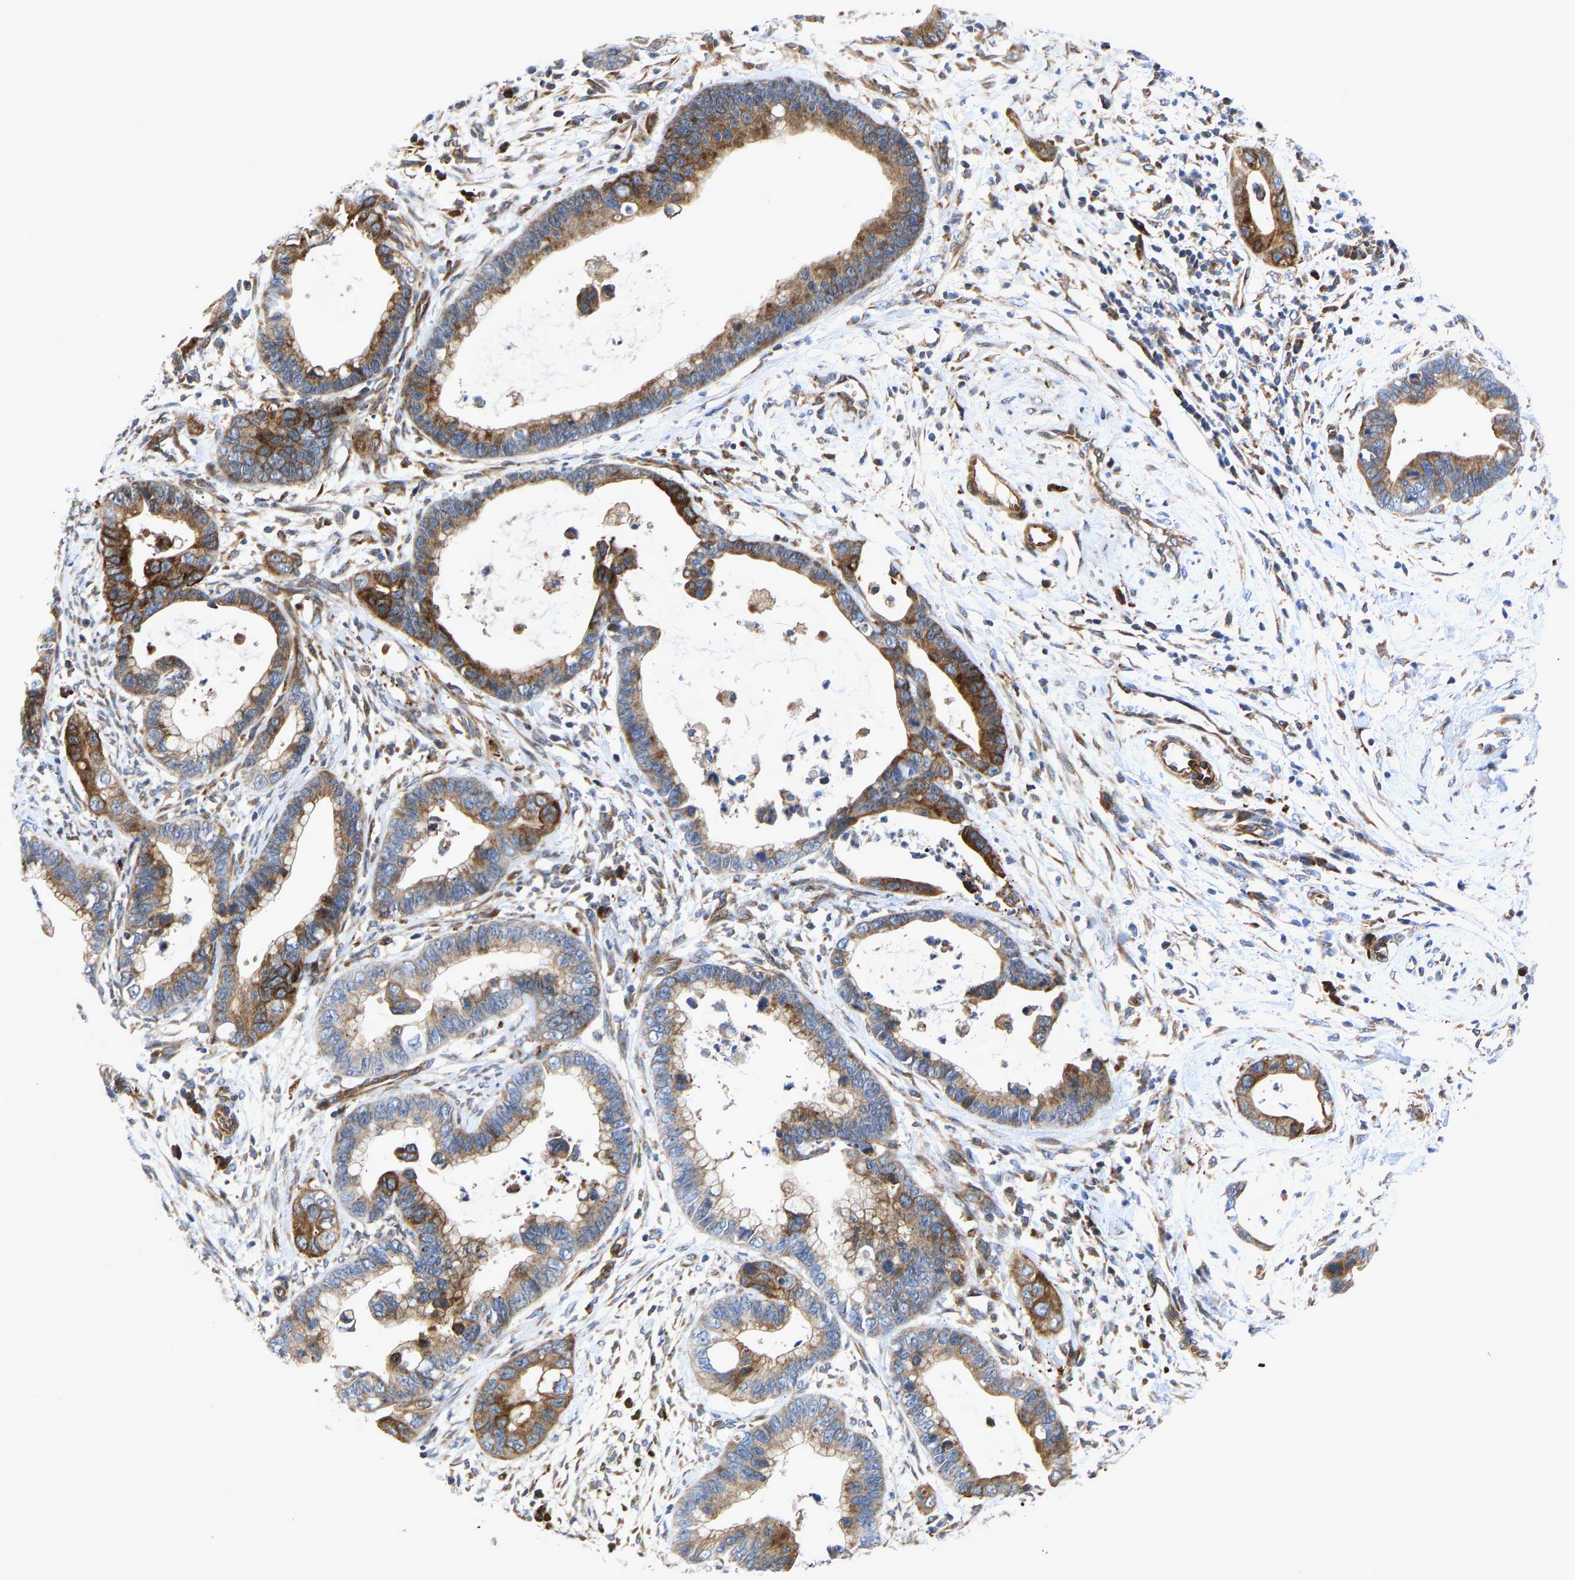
{"staining": {"intensity": "moderate", "quantity": ">75%", "location": "cytoplasmic/membranous"}, "tissue": "cervical cancer", "cell_type": "Tumor cells", "image_type": "cancer", "snomed": [{"axis": "morphology", "description": "Adenocarcinoma, NOS"}, {"axis": "topography", "description": "Cervix"}], "caption": "The immunohistochemical stain shows moderate cytoplasmic/membranous staining in tumor cells of cervical adenocarcinoma tissue. The staining was performed using DAB to visualize the protein expression in brown, while the nuclei were stained in blue with hematoxylin (Magnification: 20x).", "gene": "TMEM38B", "patient": {"sex": "female", "age": 44}}